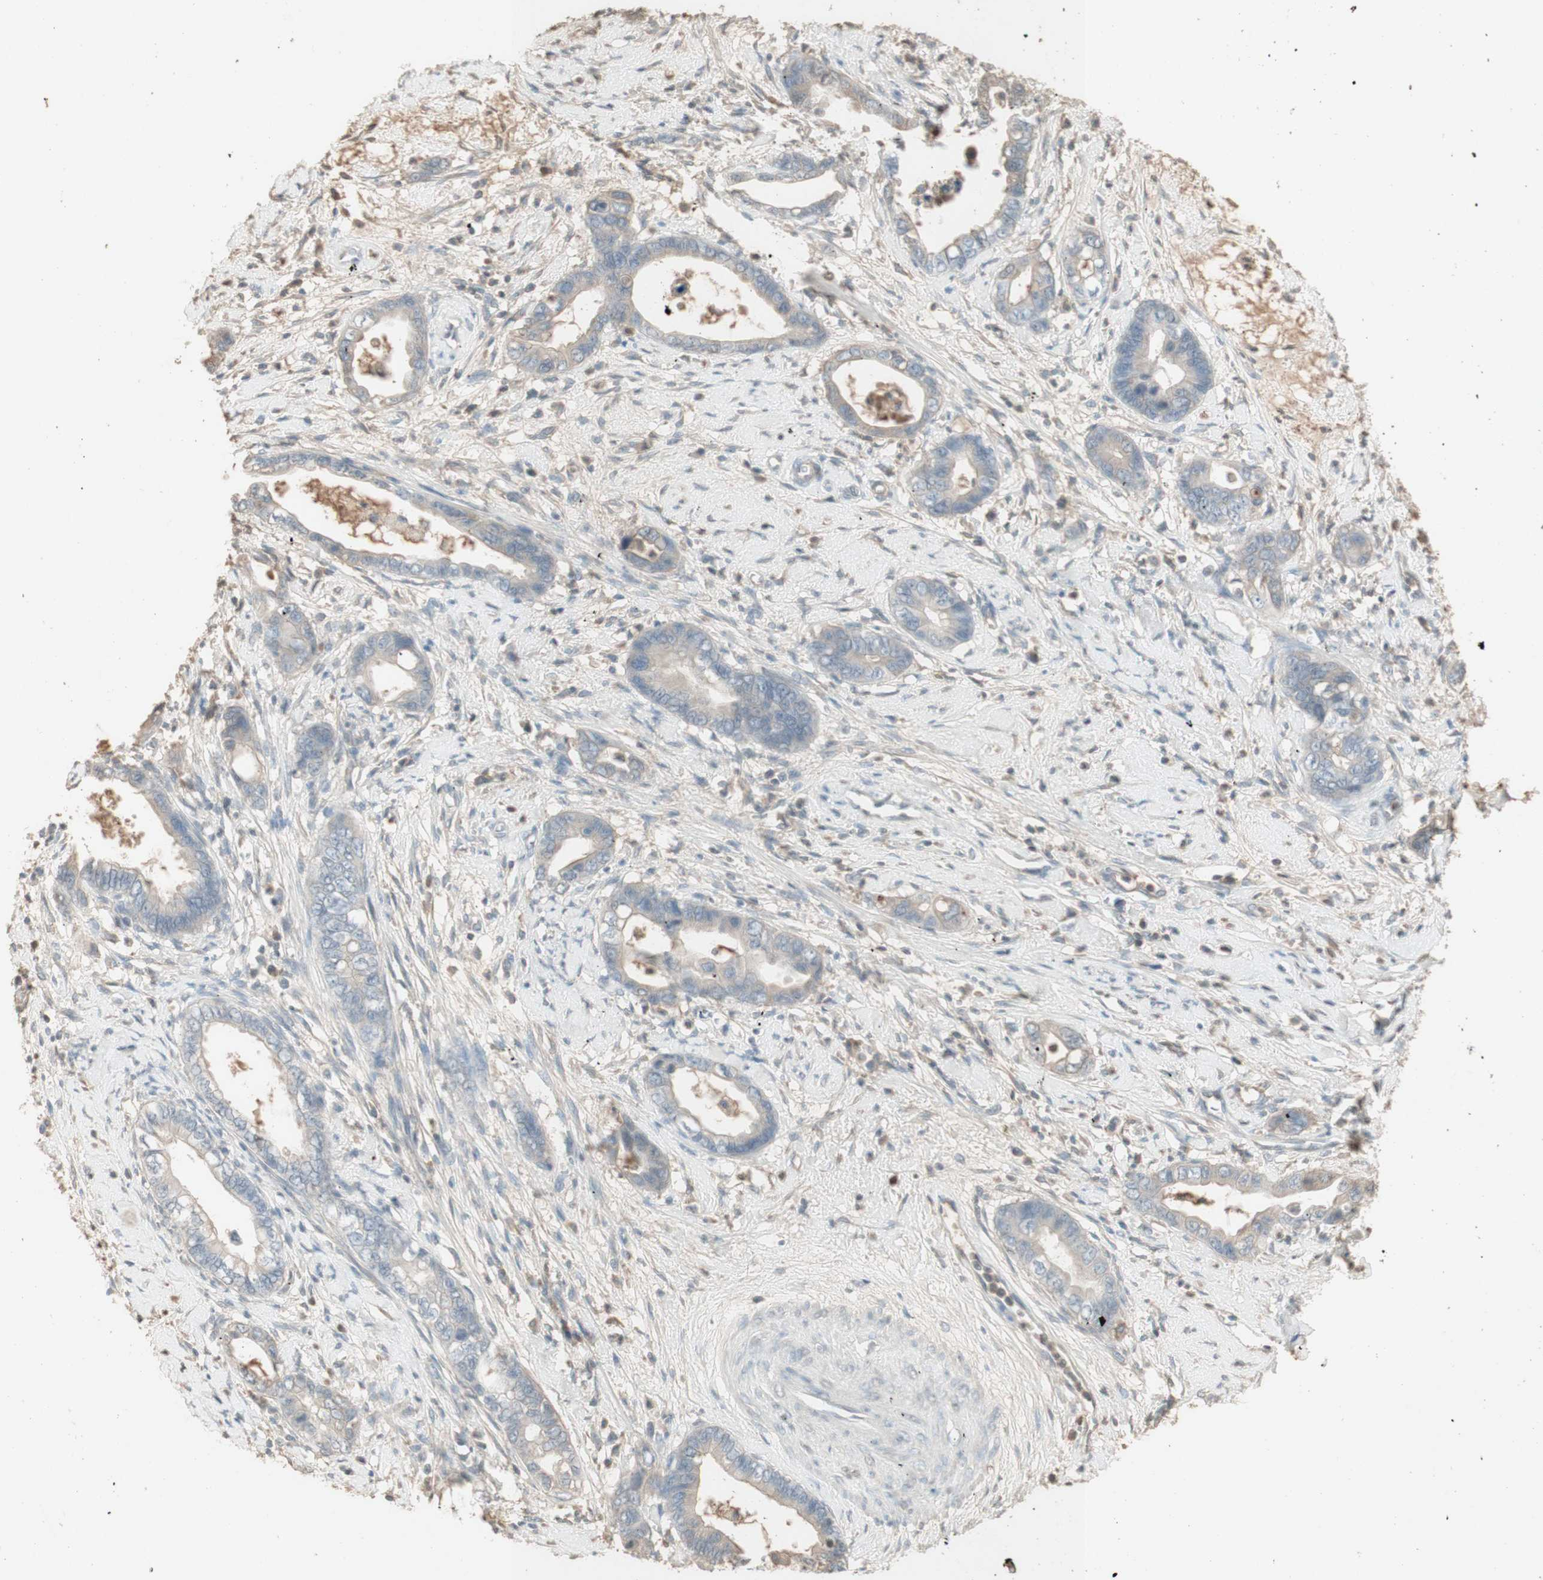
{"staining": {"intensity": "negative", "quantity": "none", "location": "none"}, "tissue": "cervical cancer", "cell_type": "Tumor cells", "image_type": "cancer", "snomed": [{"axis": "morphology", "description": "Adenocarcinoma, NOS"}, {"axis": "topography", "description": "Cervix"}], "caption": "The photomicrograph shows no staining of tumor cells in cervical adenocarcinoma.", "gene": "IFNG", "patient": {"sex": "female", "age": 44}}